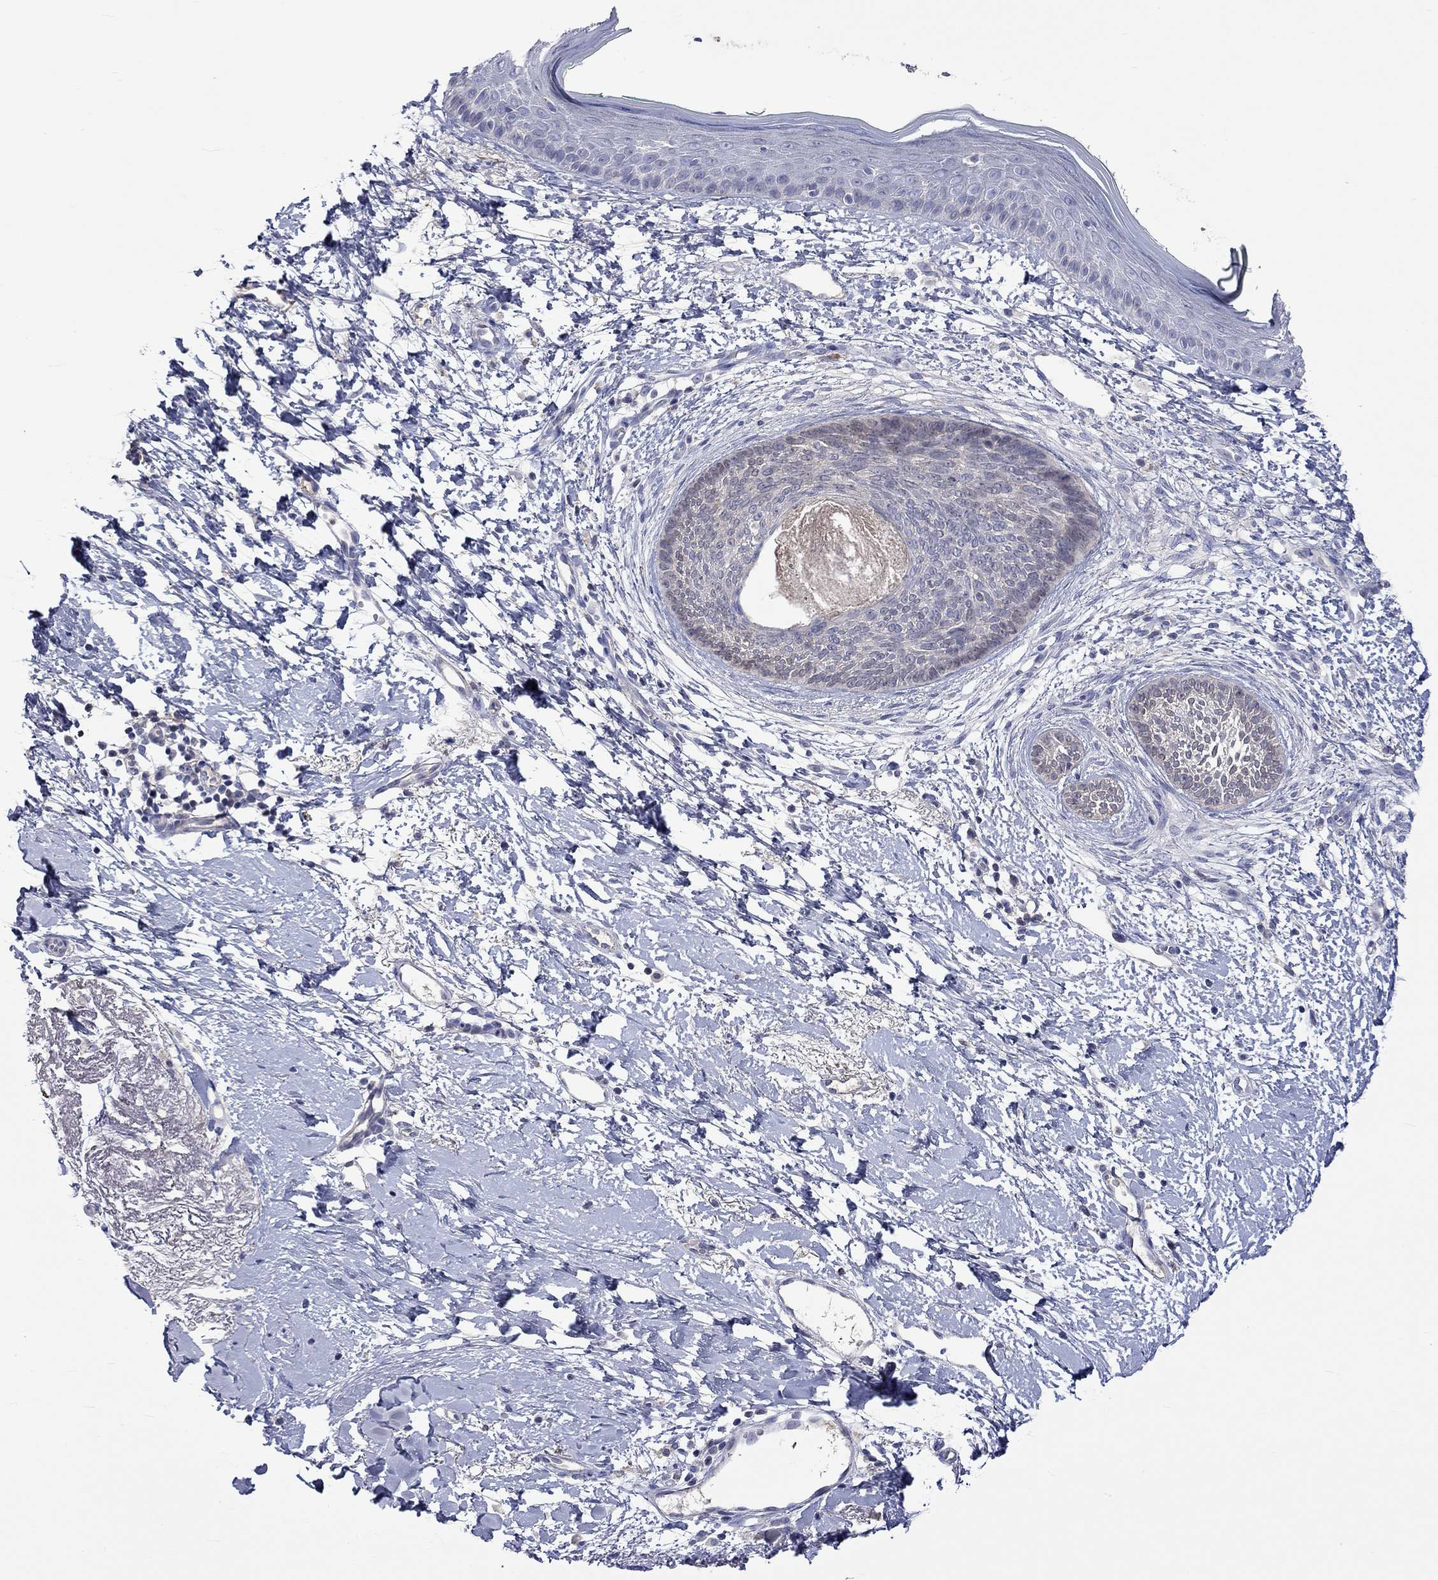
{"staining": {"intensity": "negative", "quantity": "none", "location": "none"}, "tissue": "skin cancer", "cell_type": "Tumor cells", "image_type": "cancer", "snomed": [{"axis": "morphology", "description": "Normal tissue, NOS"}, {"axis": "morphology", "description": "Basal cell carcinoma"}, {"axis": "topography", "description": "Skin"}], "caption": "High power microscopy image of an IHC micrograph of skin cancer, revealing no significant expression in tumor cells.", "gene": "LRFN4", "patient": {"sex": "male", "age": 84}}